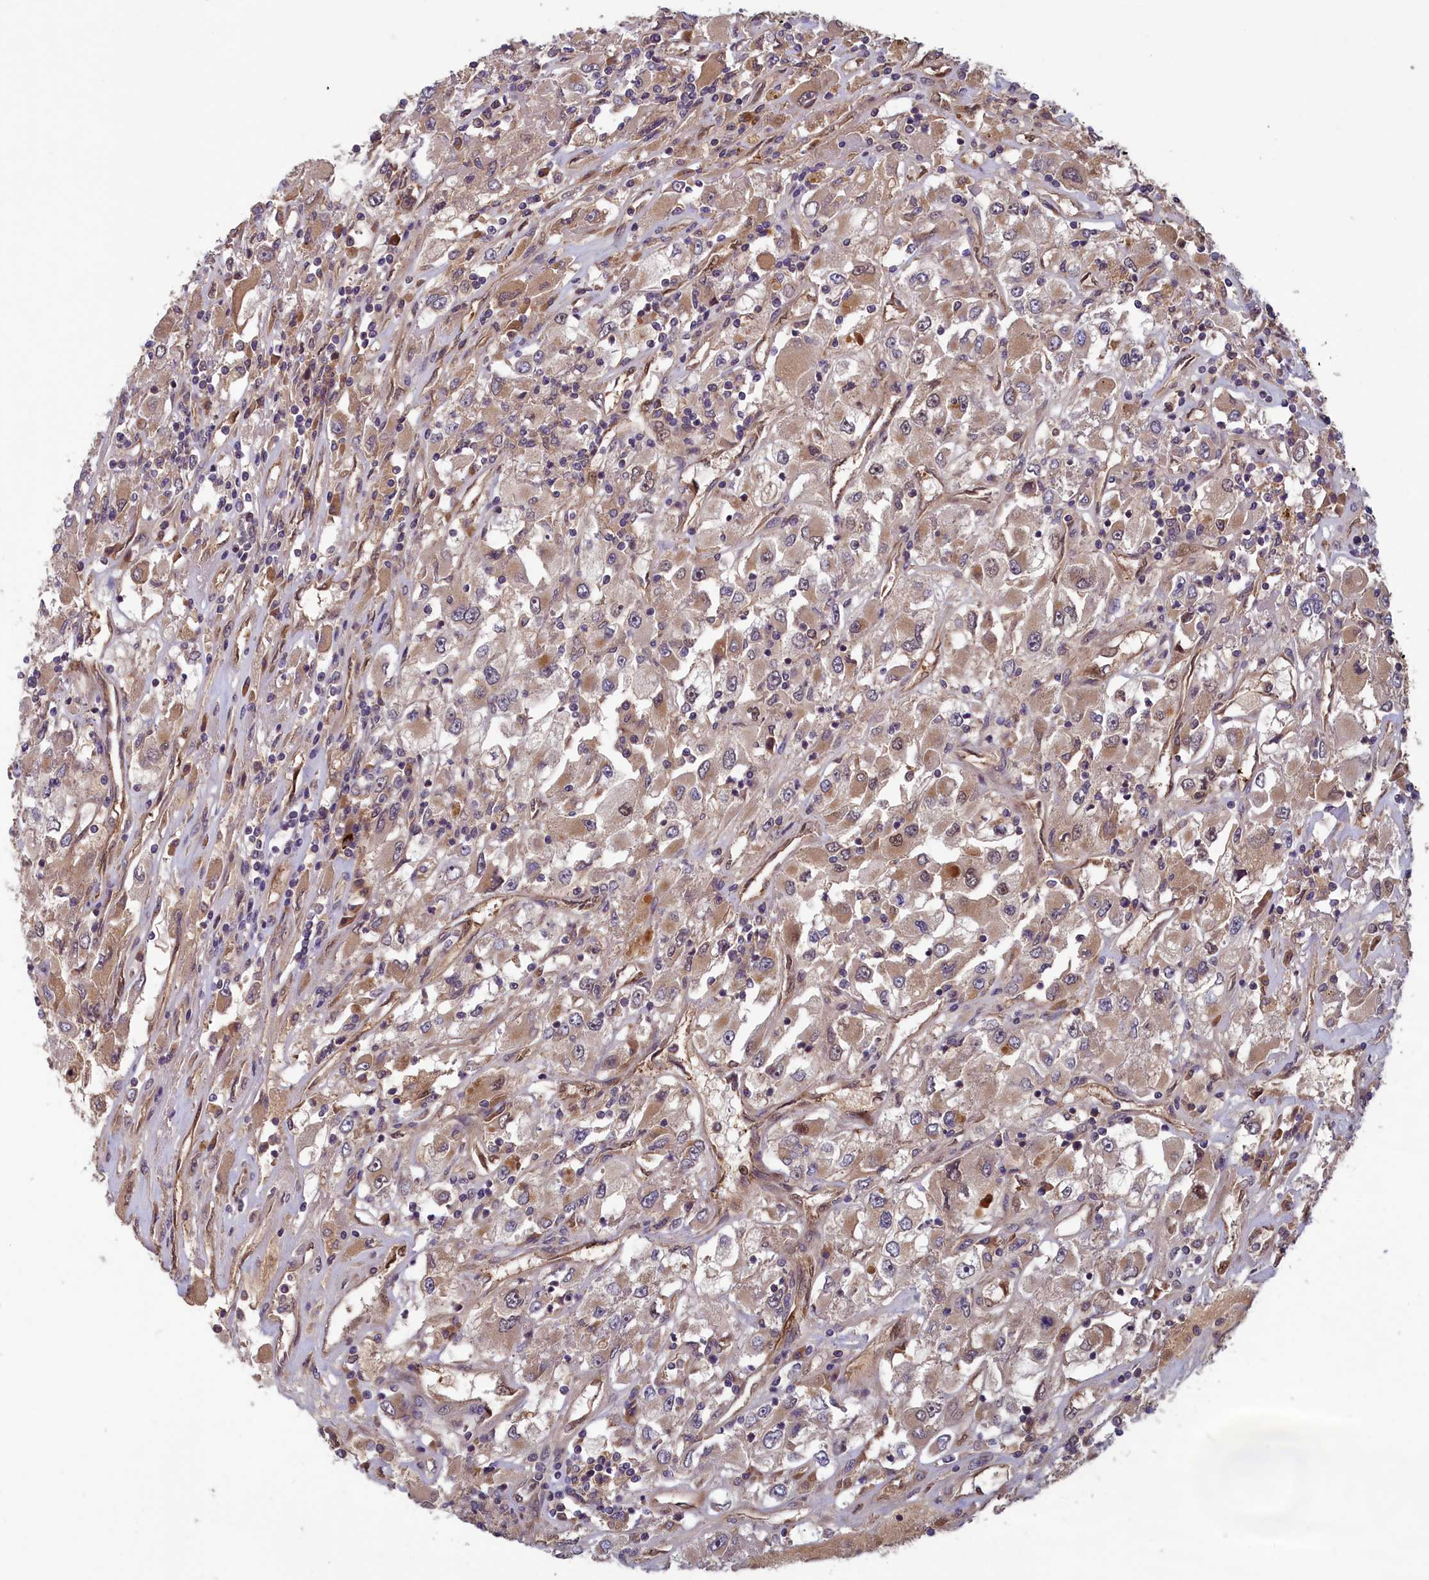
{"staining": {"intensity": "weak", "quantity": ">75%", "location": "cytoplasmic/membranous"}, "tissue": "renal cancer", "cell_type": "Tumor cells", "image_type": "cancer", "snomed": [{"axis": "morphology", "description": "Adenocarcinoma, NOS"}, {"axis": "topography", "description": "Kidney"}], "caption": "Immunohistochemistry histopathology image of renal cancer (adenocarcinoma) stained for a protein (brown), which displays low levels of weak cytoplasmic/membranous positivity in about >75% of tumor cells.", "gene": "CCDC15", "patient": {"sex": "female", "age": 52}}